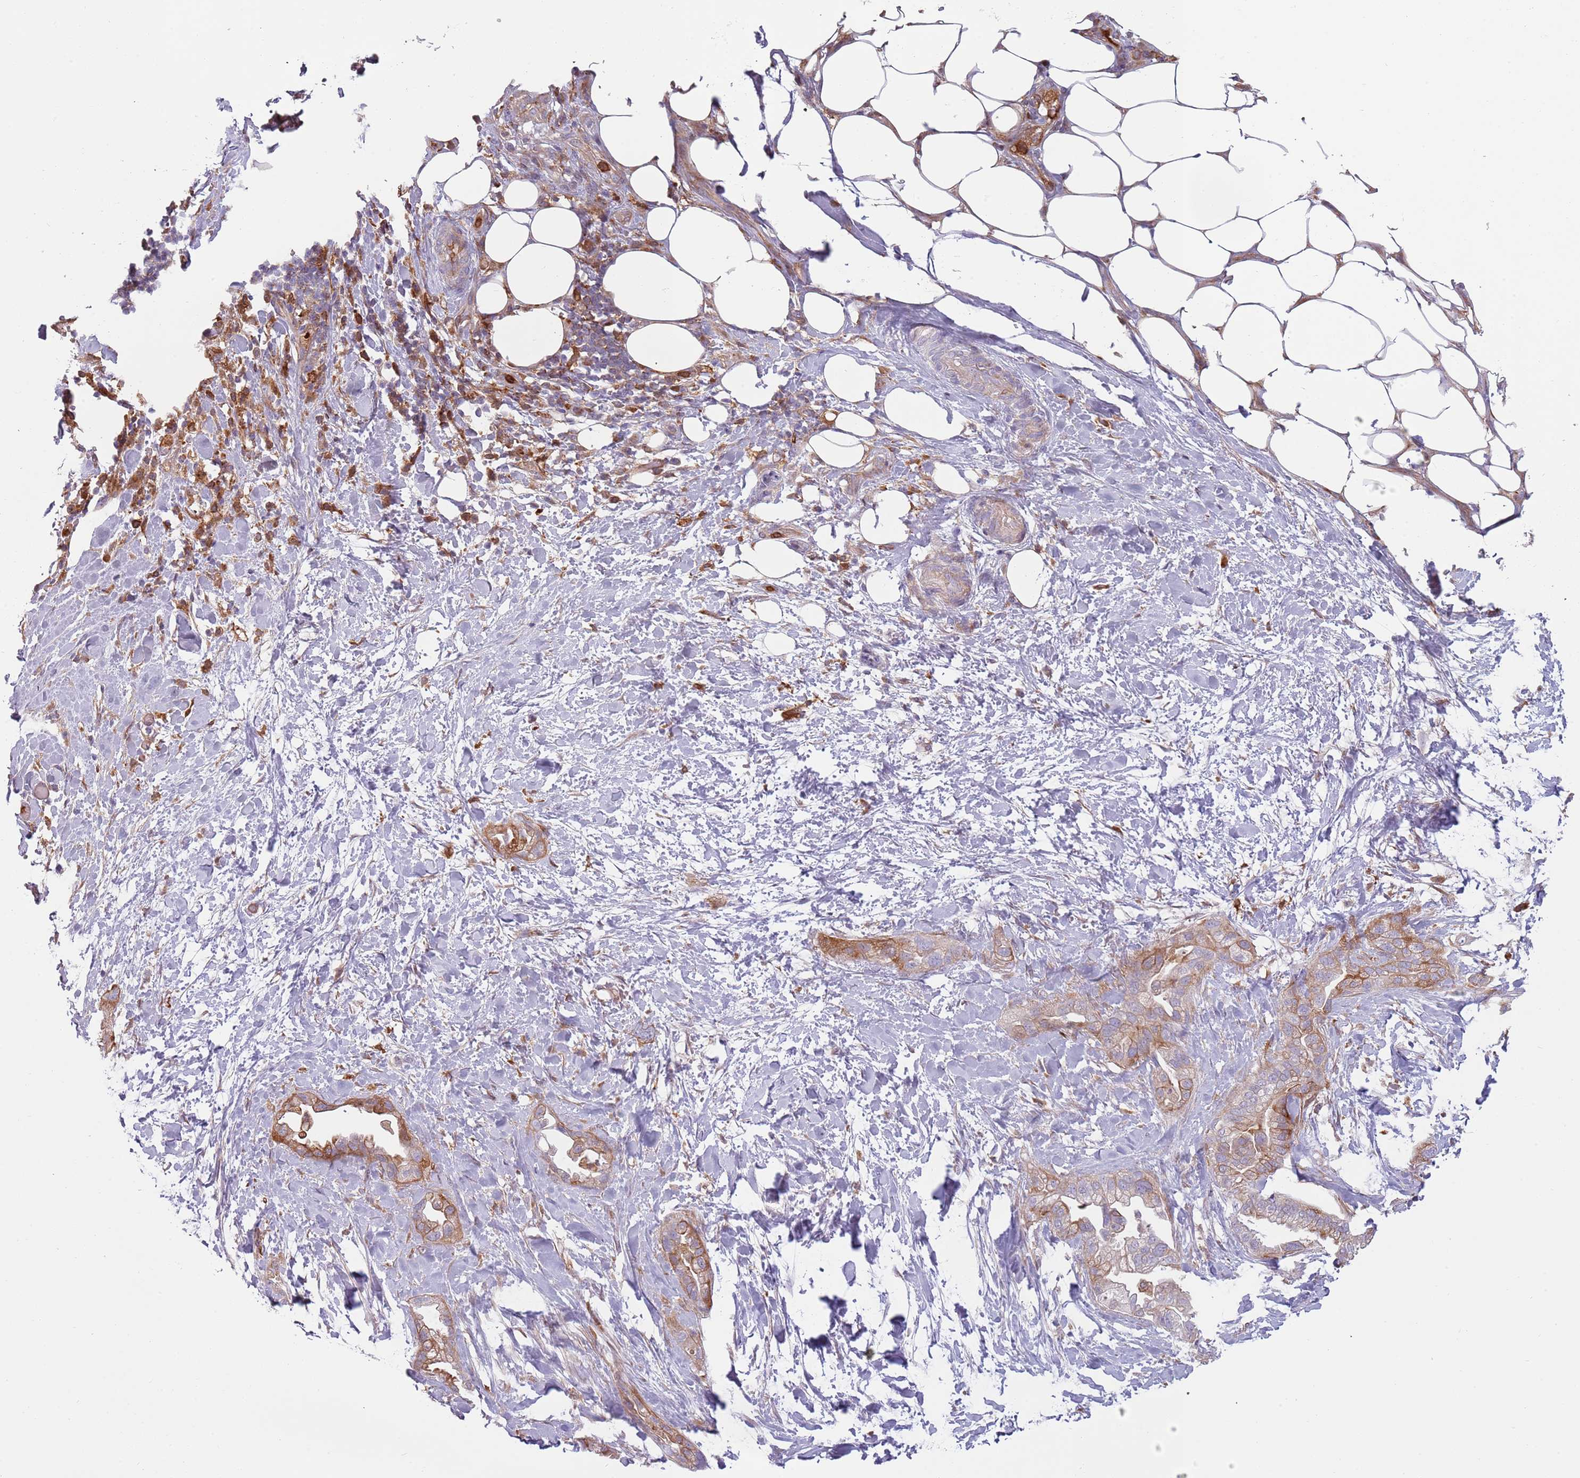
{"staining": {"intensity": "moderate", "quantity": "25%-75%", "location": "cytoplasmic/membranous"}, "tissue": "pancreatic cancer", "cell_type": "Tumor cells", "image_type": "cancer", "snomed": [{"axis": "morphology", "description": "Adenocarcinoma, NOS"}, {"axis": "topography", "description": "Pancreas"}], "caption": "Moderate cytoplasmic/membranous expression for a protein is seen in approximately 25%-75% of tumor cells of pancreatic cancer using immunohistochemistry.", "gene": "NADK", "patient": {"sex": "male", "age": 44}}